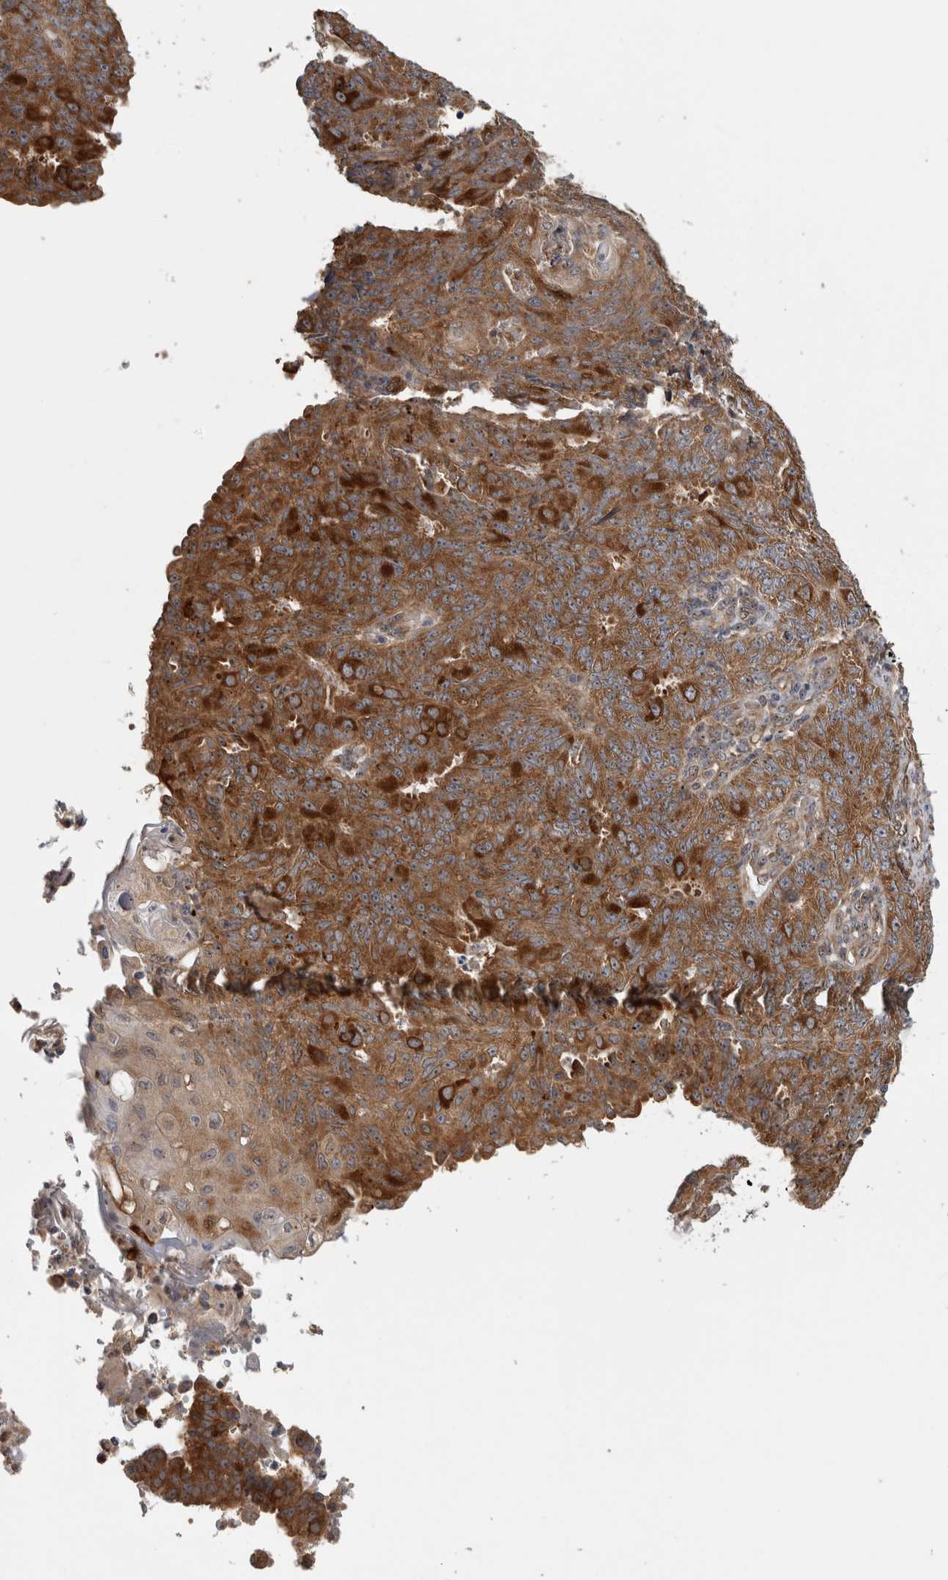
{"staining": {"intensity": "strong", "quantity": ">75%", "location": "cytoplasmic/membranous"}, "tissue": "endometrial cancer", "cell_type": "Tumor cells", "image_type": "cancer", "snomed": [{"axis": "morphology", "description": "Adenocarcinoma, NOS"}, {"axis": "topography", "description": "Endometrium"}], "caption": "An immunohistochemistry (IHC) image of tumor tissue is shown. Protein staining in brown labels strong cytoplasmic/membranous positivity in endometrial cancer within tumor cells.", "gene": "ATXN2", "patient": {"sex": "female", "age": 32}}